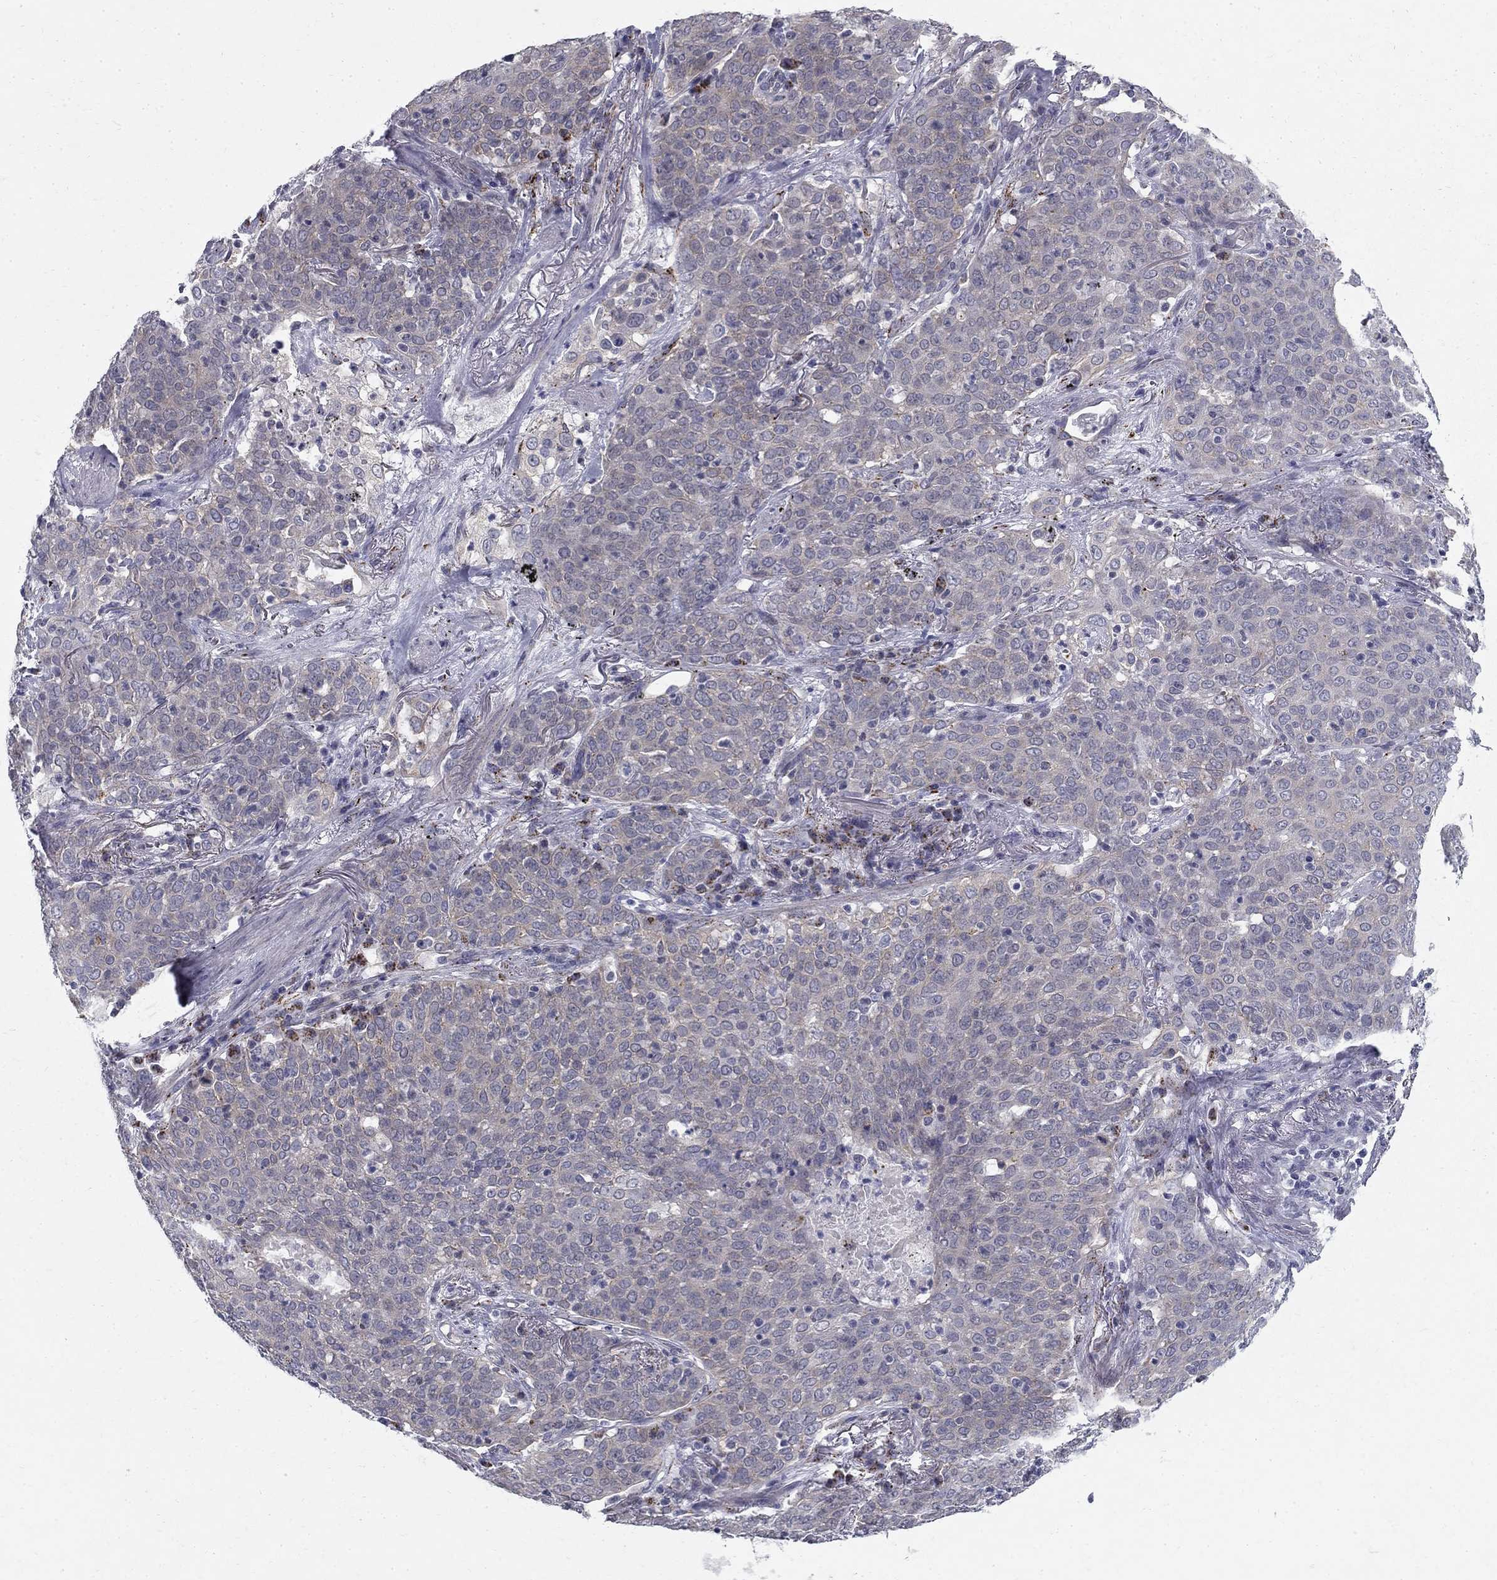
{"staining": {"intensity": "negative", "quantity": "none", "location": "none"}, "tissue": "lung cancer", "cell_type": "Tumor cells", "image_type": "cancer", "snomed": [{"axis": "morphology", "description": "Squamous cell carcinoma, NOS"}, {"axis": "topography", "description": "Lung"}], "caption": "IHC image of lung squamous cell carcinoma stained for a protein (brown), which reveals no staining in tumor cells.", "gene": "CLIC6", "patient": {"sex": "male", "age": 82}}